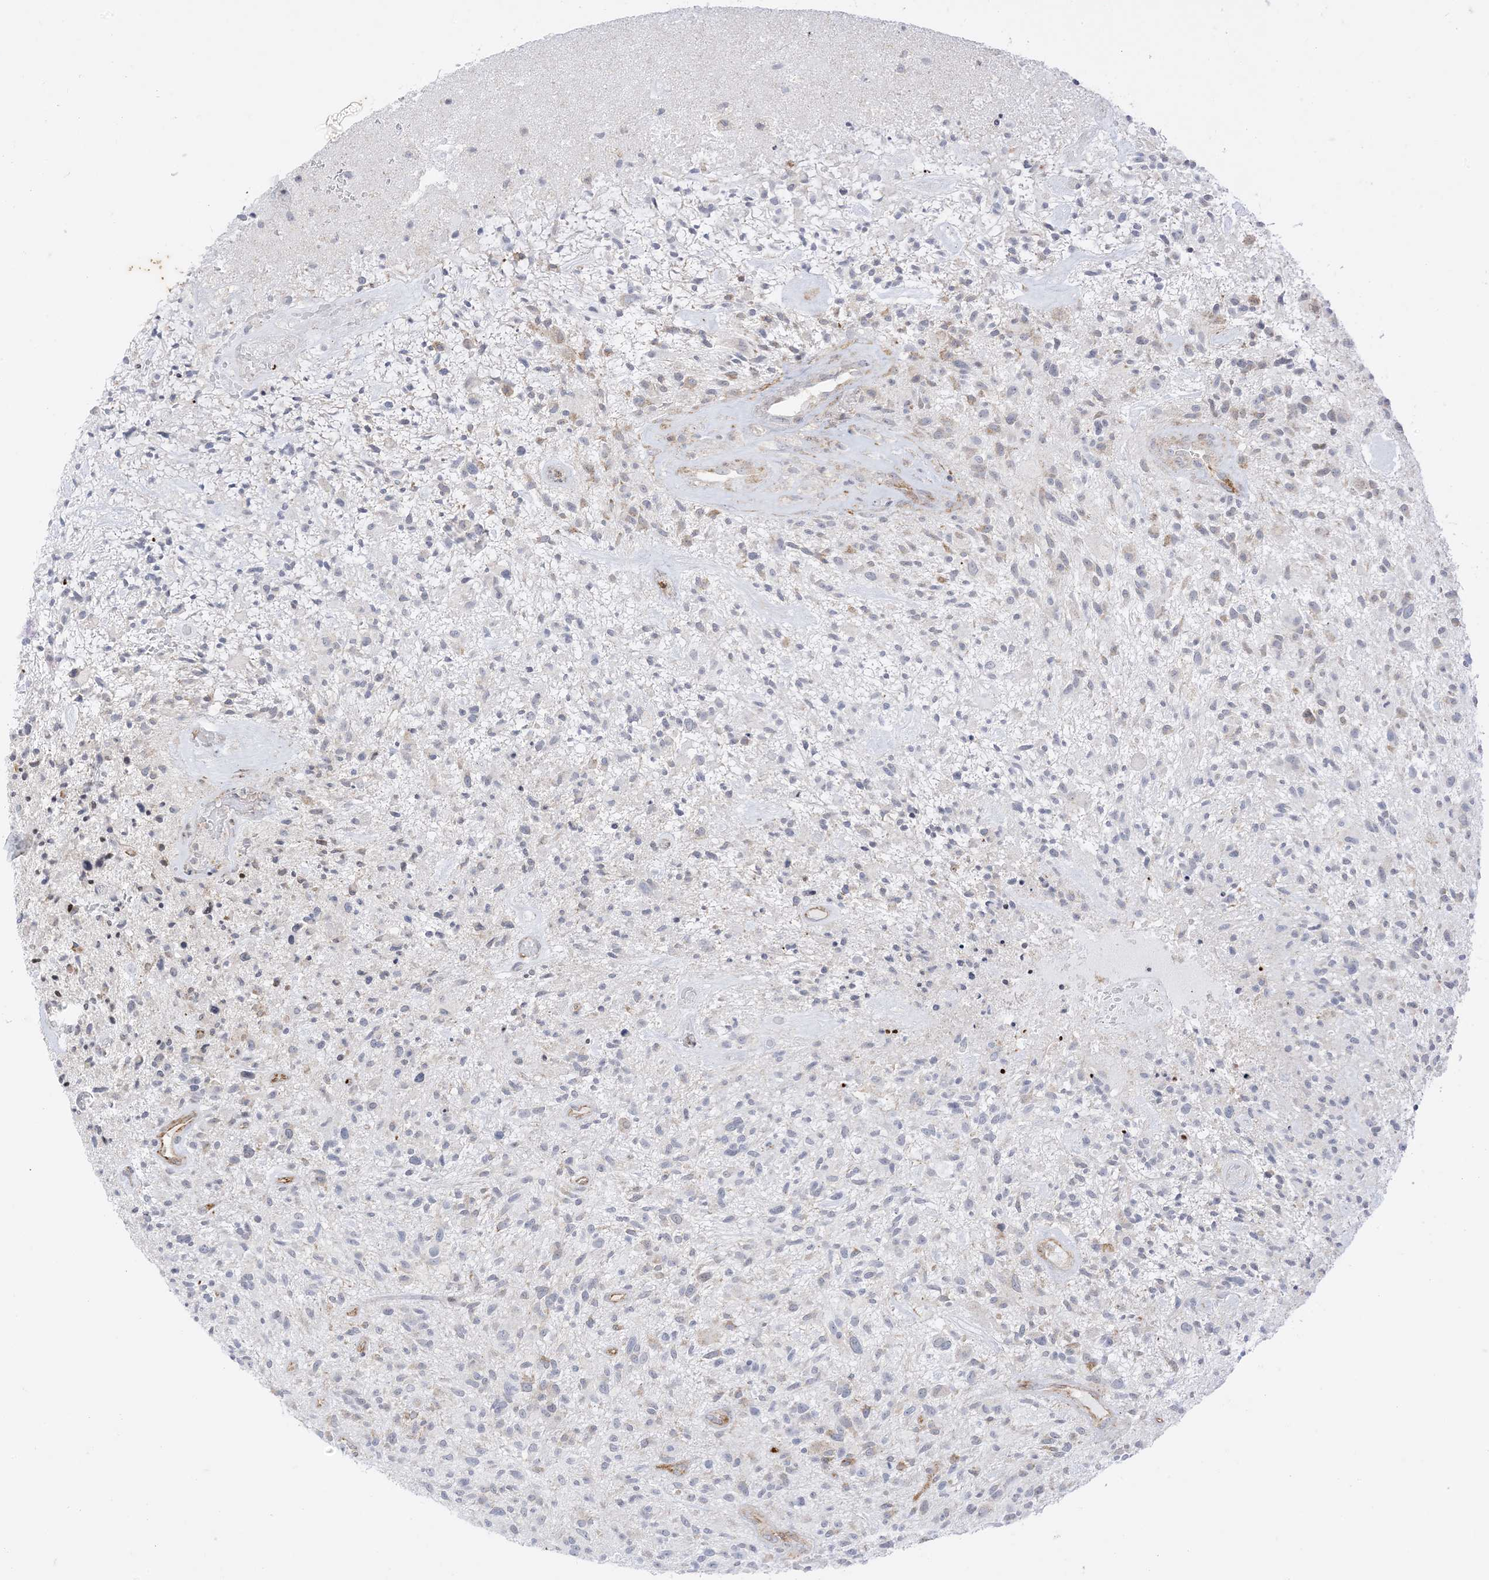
{"staining": {"intensity": "negative", "quantity": "none", "location": "none"}, "tissue": "glioma", "cell_type": "Tumor cells", "image_type": "cancer", "snomed": [{"axis": "morphology", "description": "Glioma, malignant, High grade"}, {"axis": "topography", "description": "Brain"}], "caption": "High-grade glioma (malignant) was stained to show a protein in brown. There is no significant positivity in tumor cells.", "gene": "RAC1", "patient": {"sex": "male", "age": 47}}